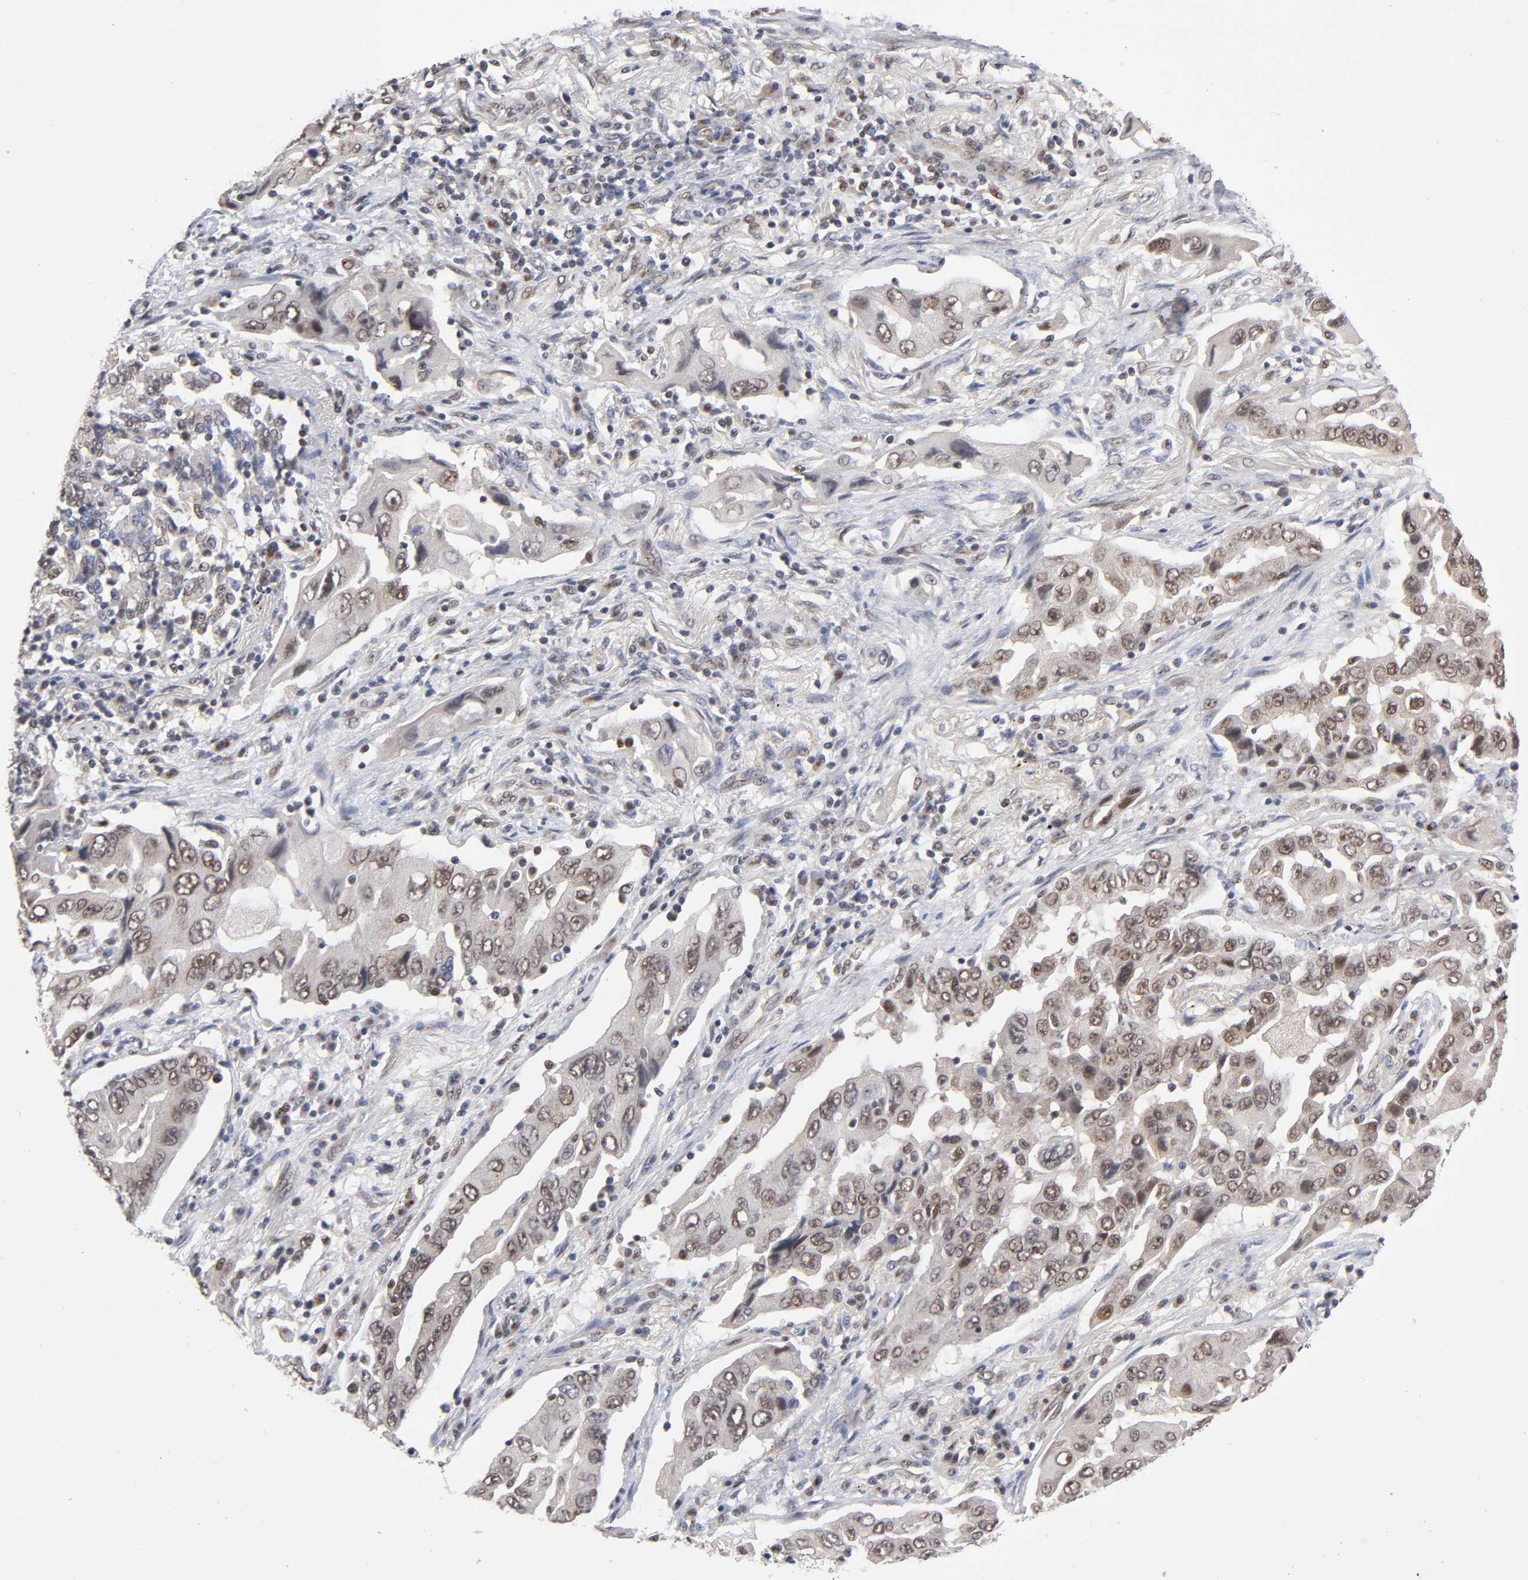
{"staining": {"intensity": "moderate", "quantity": ">75%", "location": "nuclear"}, "tissue": "lung cancer", "cell_type": "Tumor cells", "image_type": "cancer", "snomed": [{"axis": "morphology", "description": "Adenocarcinoma, NOS"}, {"axis": "topography", "description": "Lung"}], "caption": "This is an image of immunohistochemistry (IHC) staining of lung cancer (adenocarcinoma), which shows moderate expression in the nuclear of tumor cells.", "gene": "EP300", "patient": {"sex": "female", "age": 65}}